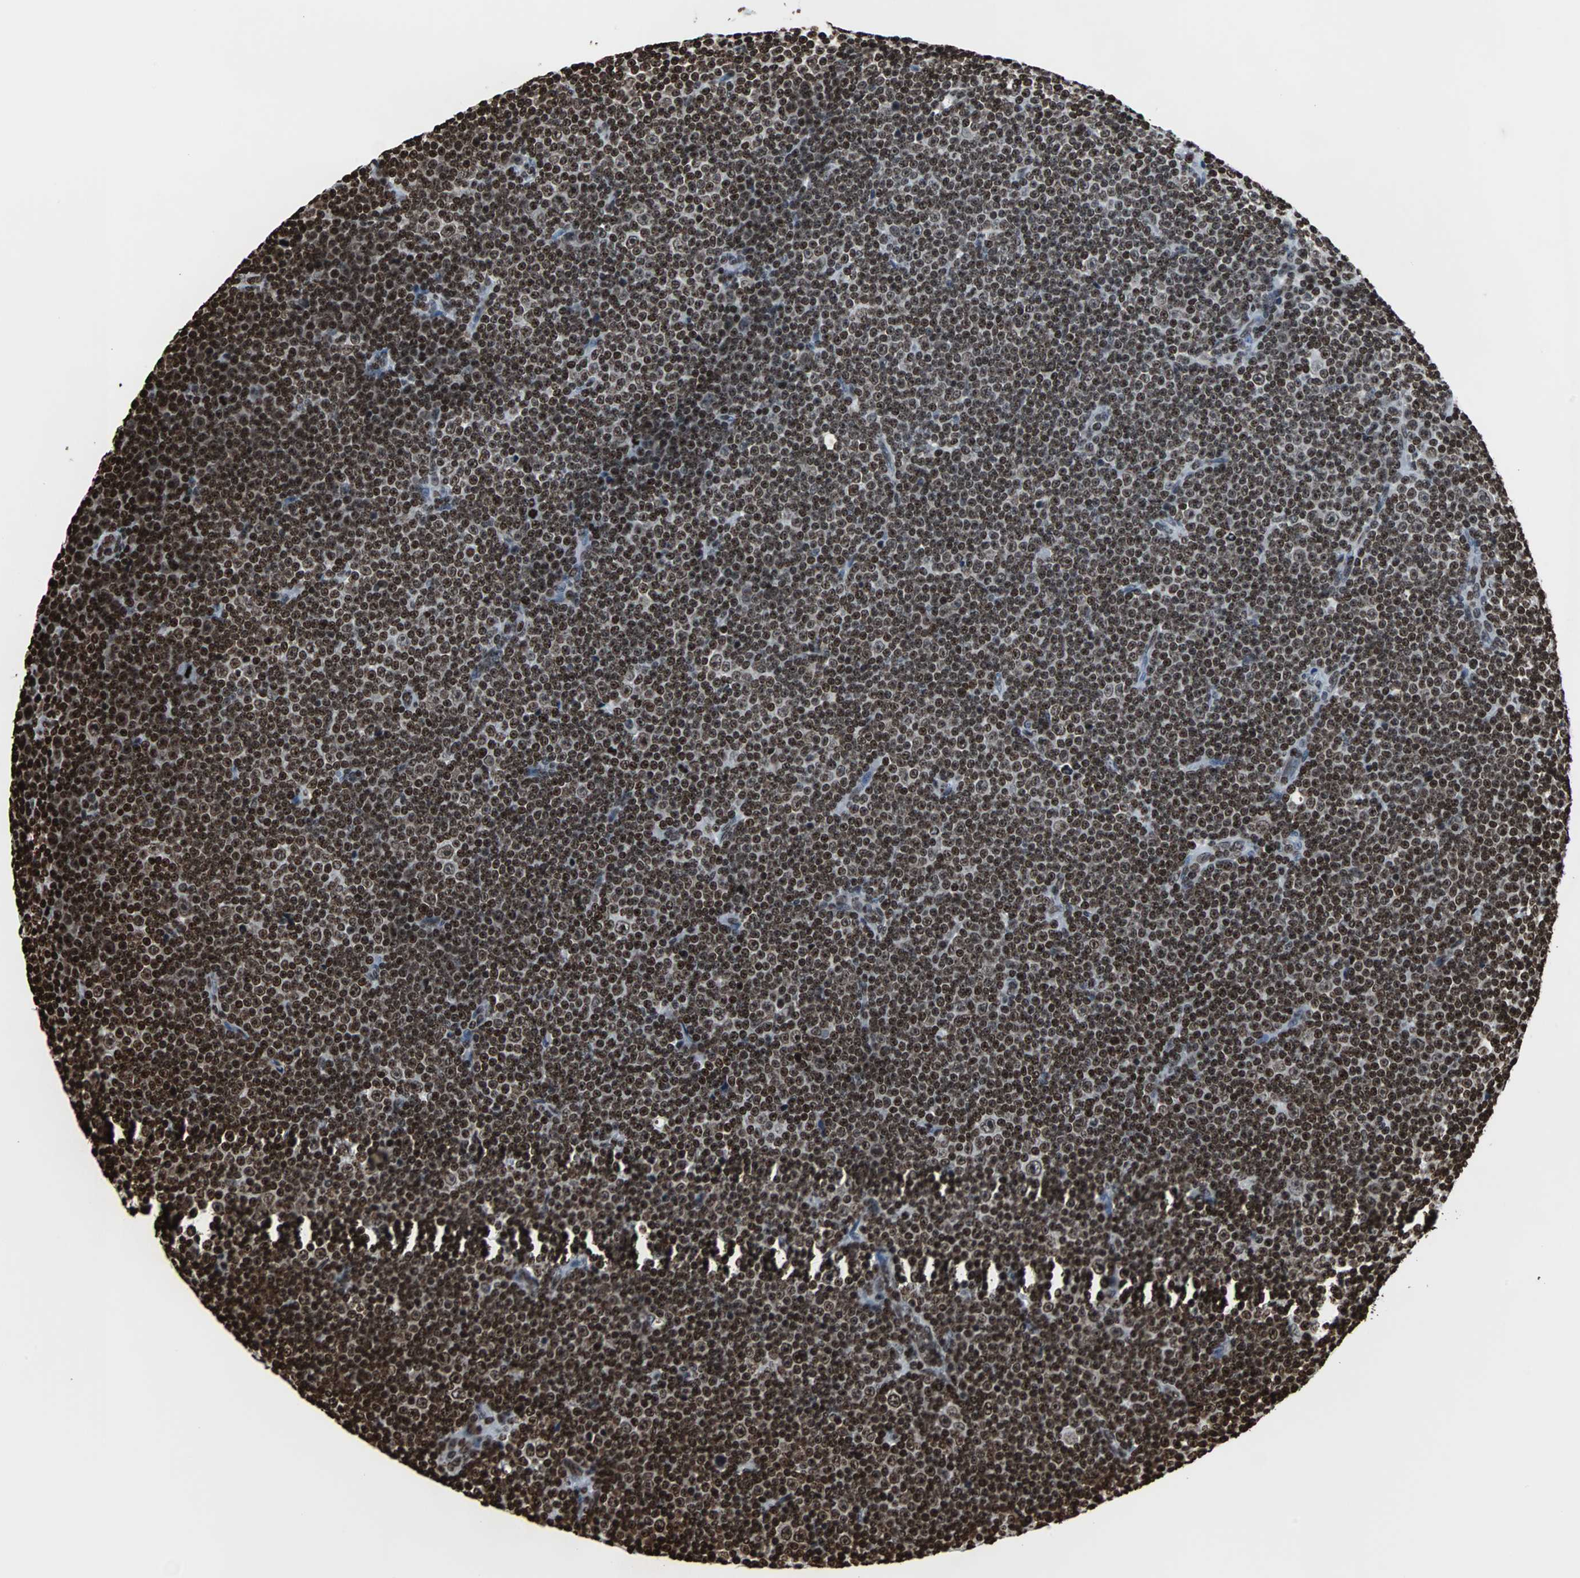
{"staining": {"intensity": "strong", "quantity": ">75%", "location": "nuclear"}, "tissue": "lymphoma", "cell_type": "Tumor cells", "image_type": "cancer", "snomed": [{"axis": "morphology", "description": "Malignant lymphoma, non-Hodgkin's type, Low grade"}, {"axis": "topography", "description": "Lymph node"}], "caption": "The histopathology image exhibits immunohistochemical staining of lymphoma. There is strong nuclear staining is appreciated in about >75% of tumor cells.", "gene": "H2BC18", "patient": {"sex": "female", "age": 67}}